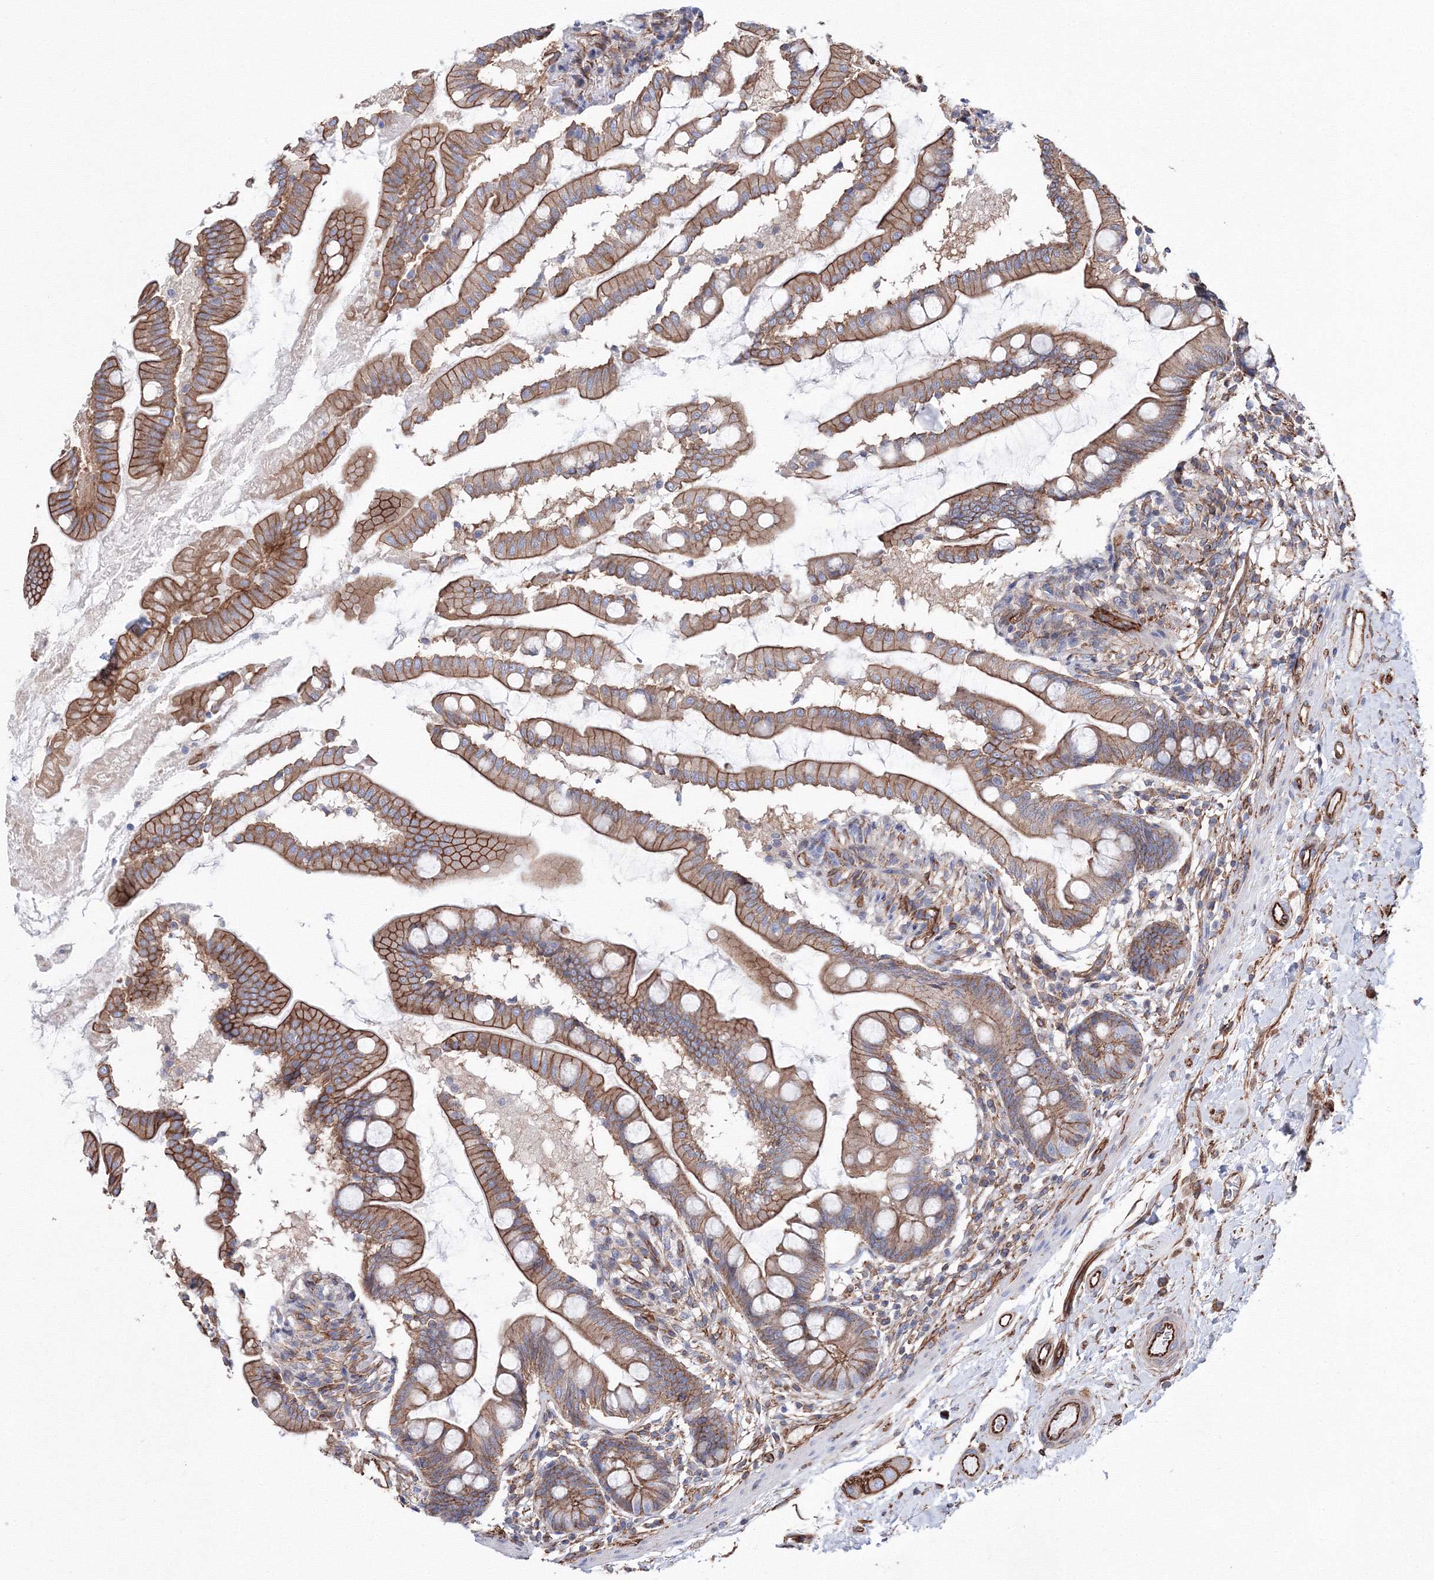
{"staining": {"intensity": "moderate", "quantity": ">75%", "location": "cytoplasmic/membranous"}, "tissue": "small intestine", "cell_type": "Glandular cells", "image_type": "normal", "snomed": [{"axis": "morphology", "description": "Normal tissue, NOS"}, {"axis": "topography", "description": "Small intestine"}], "caption": "High-magnification brightfield microscopy of unremarkable small intestine stained with DAB (brown) and counterstained with hematoxylin (blue). glandular cells exhibit moderate cytoplasmic/membranous staining is present in about>75% of cells.", "gene": "ANKRD37", "patient": {"sex": "female", "age": 56}}